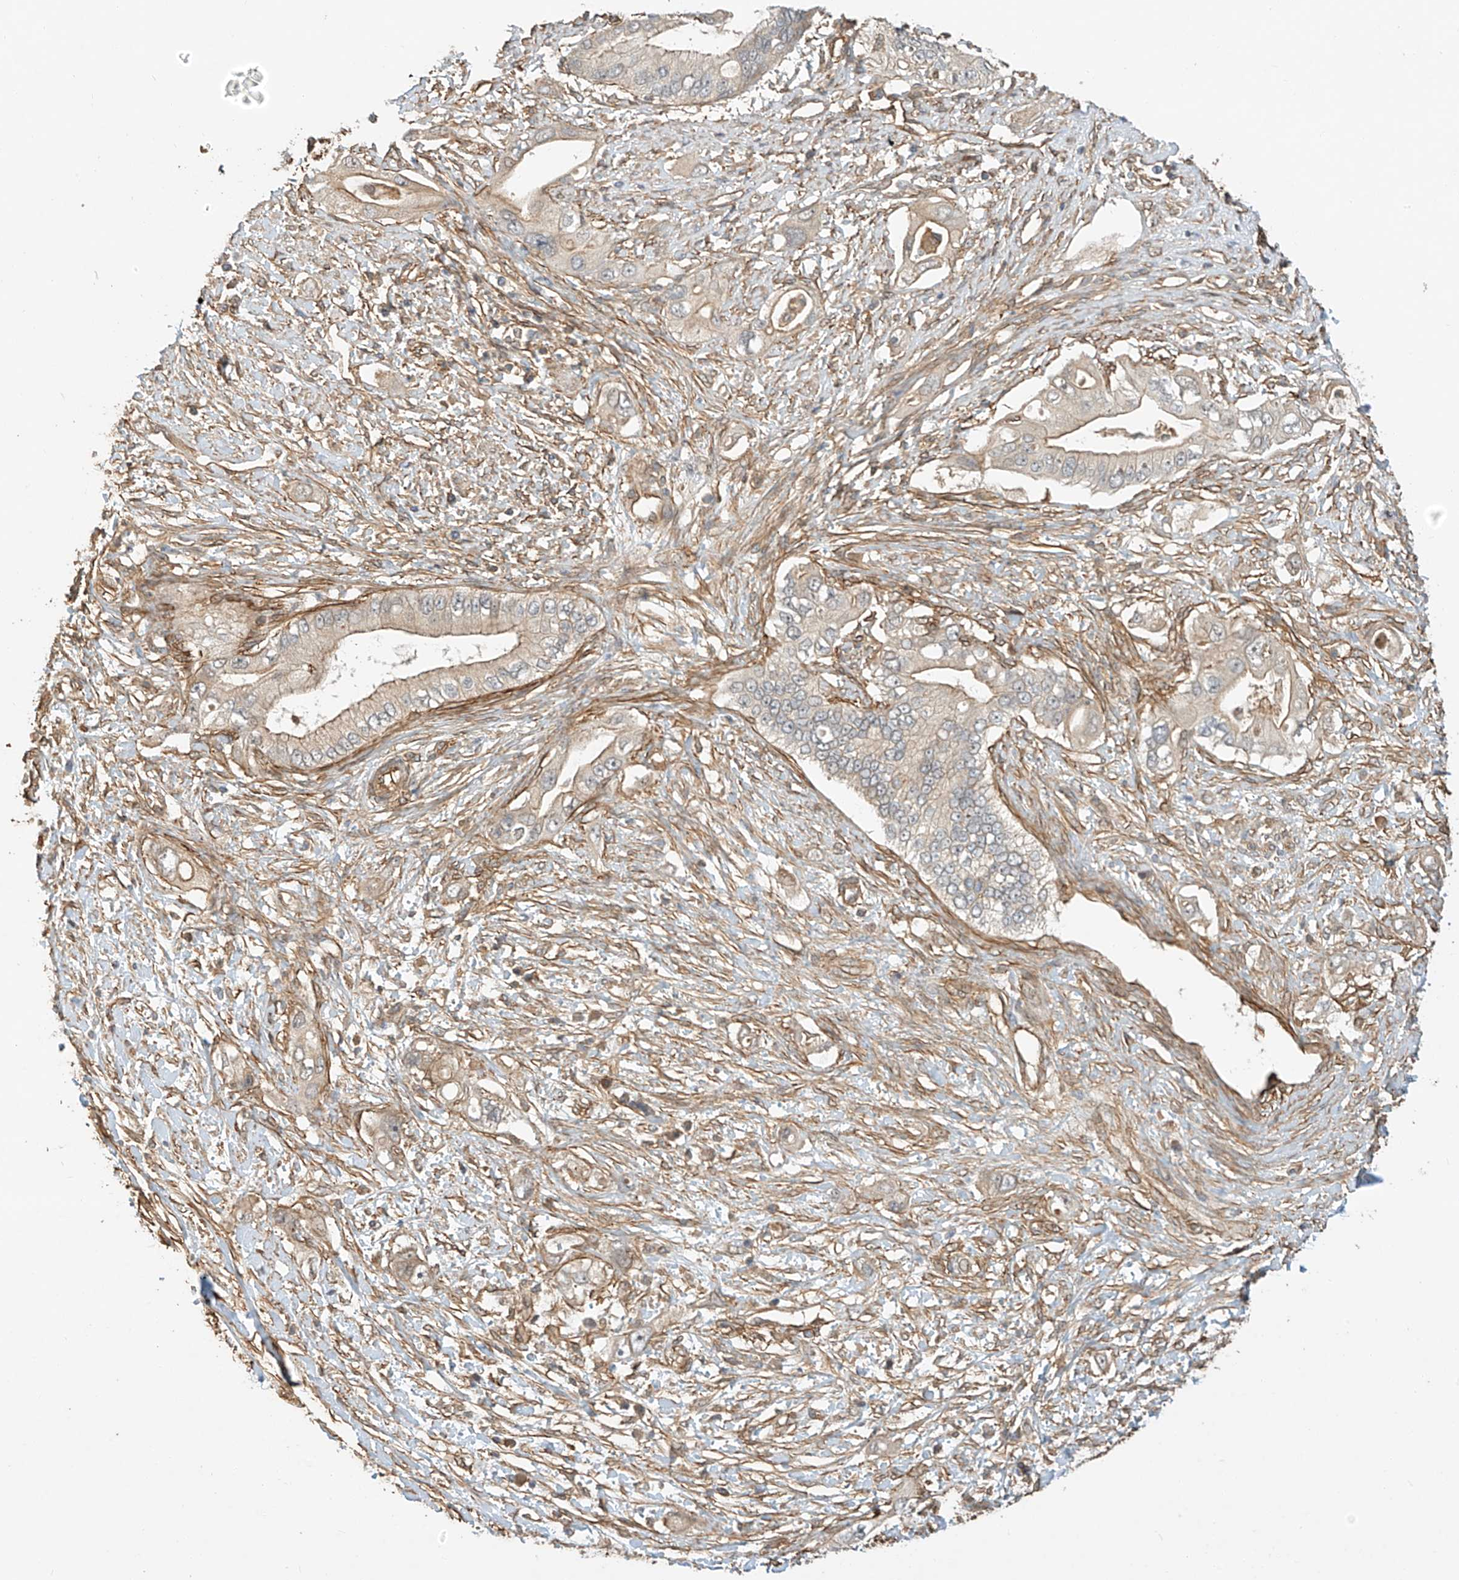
{"staining": {"intensity": "moderate", "quantity": "<25%", "location": "cytoplasmic/membranous"}, "tissue": "pancreatic cancer", "cell_type": "Tumor cells", "image_type": "cancer", "snomed": [{"axis": "morphology", "description": "Inflammation, NOS"}, {"axis": "morphology", "description": "Adenocarcinoma, NOS"}, {"axis": "topography", "description": "Pancreas"}], "caption": "Pancreatic cancer (adenocarcinoma) tissue shows moderate cytoplasmic/membranous staining in about <25% of tumor cells", "gene": "CSMD3", "patient": {"sex": "female", "age": 56}}